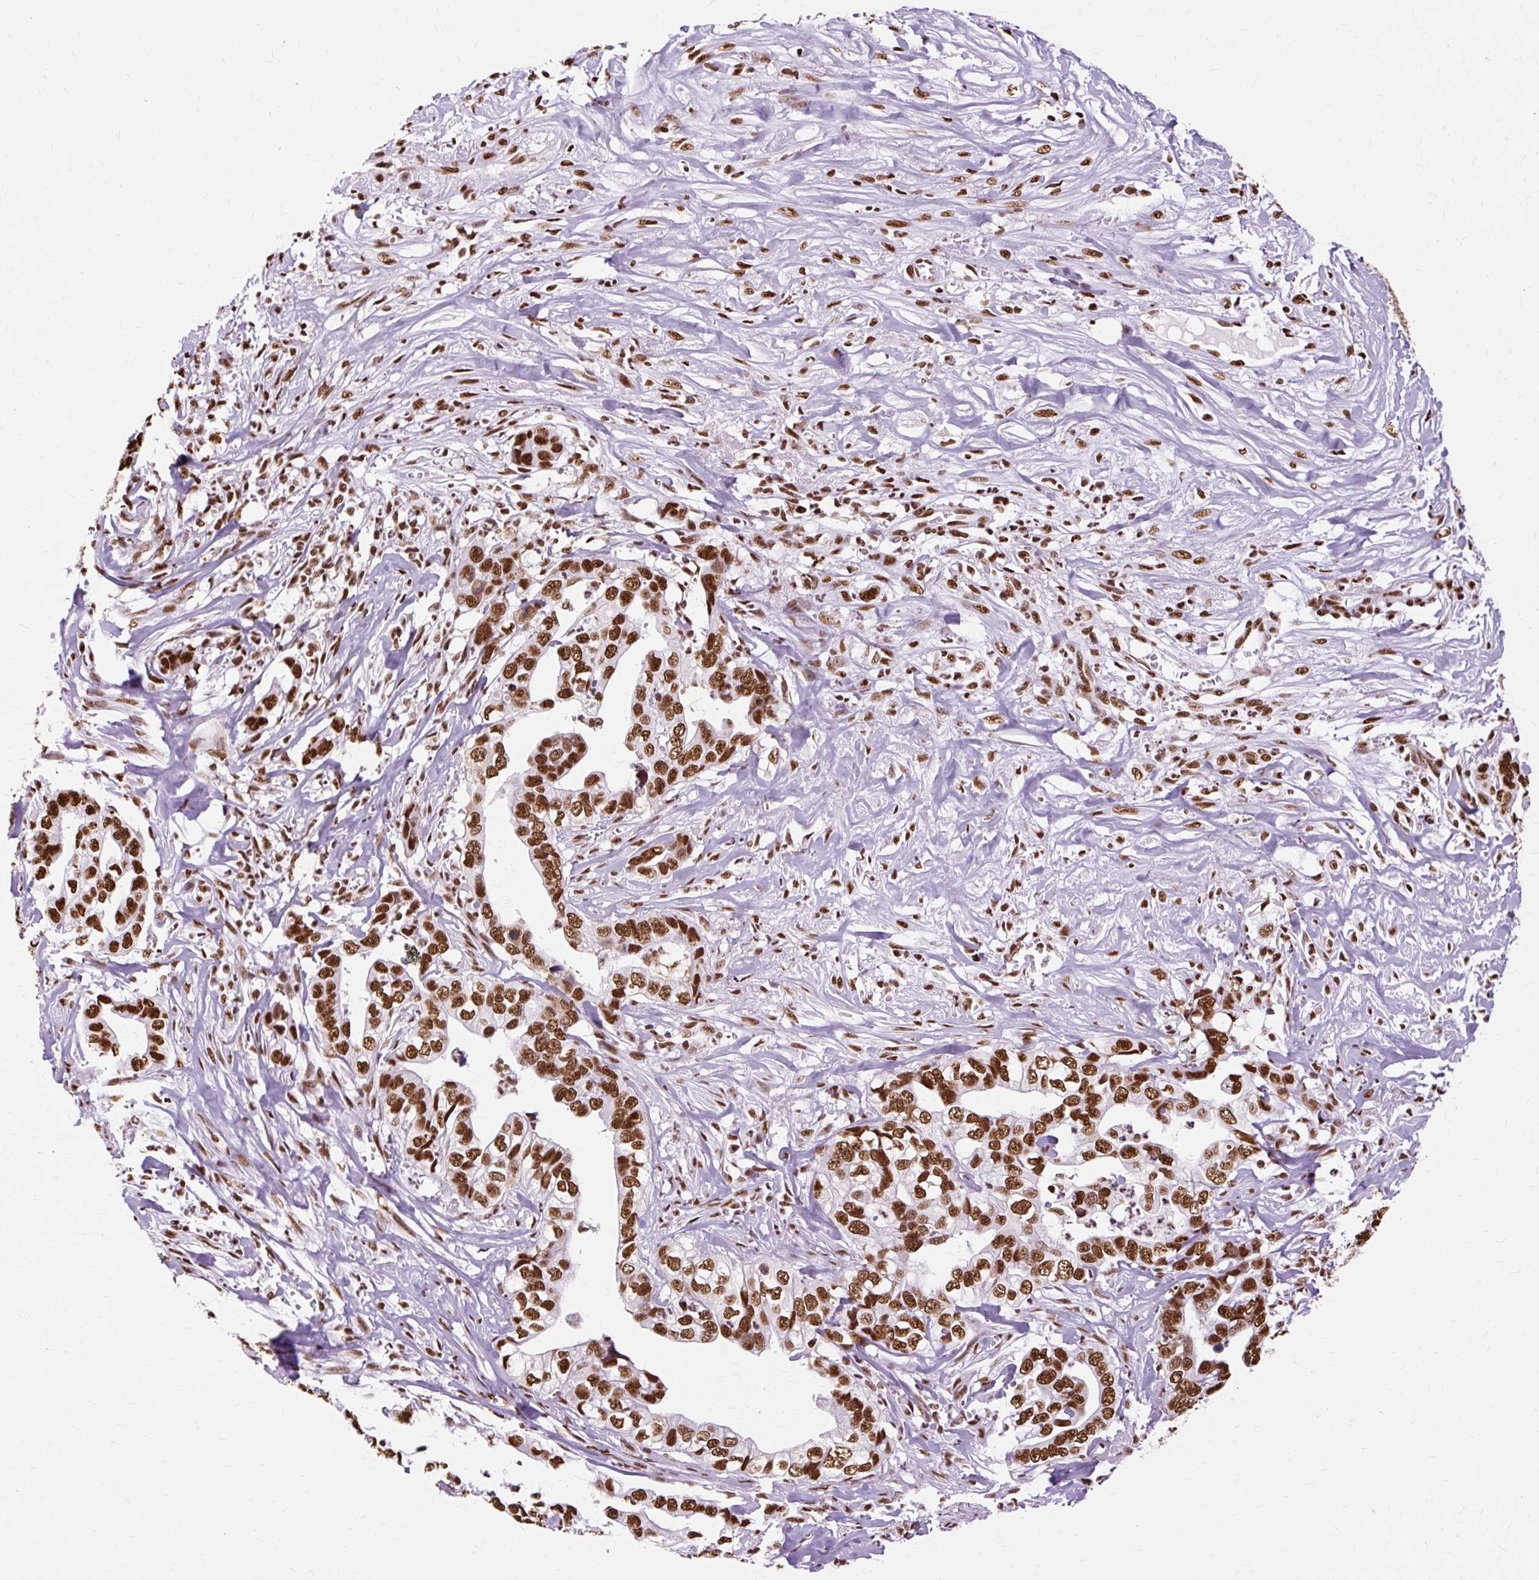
{"staining": {"intensity": "strong", "quantity": ">75%", "location": "nuclear"}, "tissue": "liver cancer", "cell_type": "Tumor cells", "image_type": "cancer", "snomed": [{"axis": "morphology", "description": "Cholangiocarcinoma"}, {"axis": "topography", "description": "Liver"}], "caption": "Immunohistochemistry (IHC) (DAB) staining of liver cancer (cholangiocarcinoma) exhibits strong nuclear protein positivity in approximately >75% of tumor cells.", "gene": "XRCC6", "patient": {"sex": "female", "age": 79}}